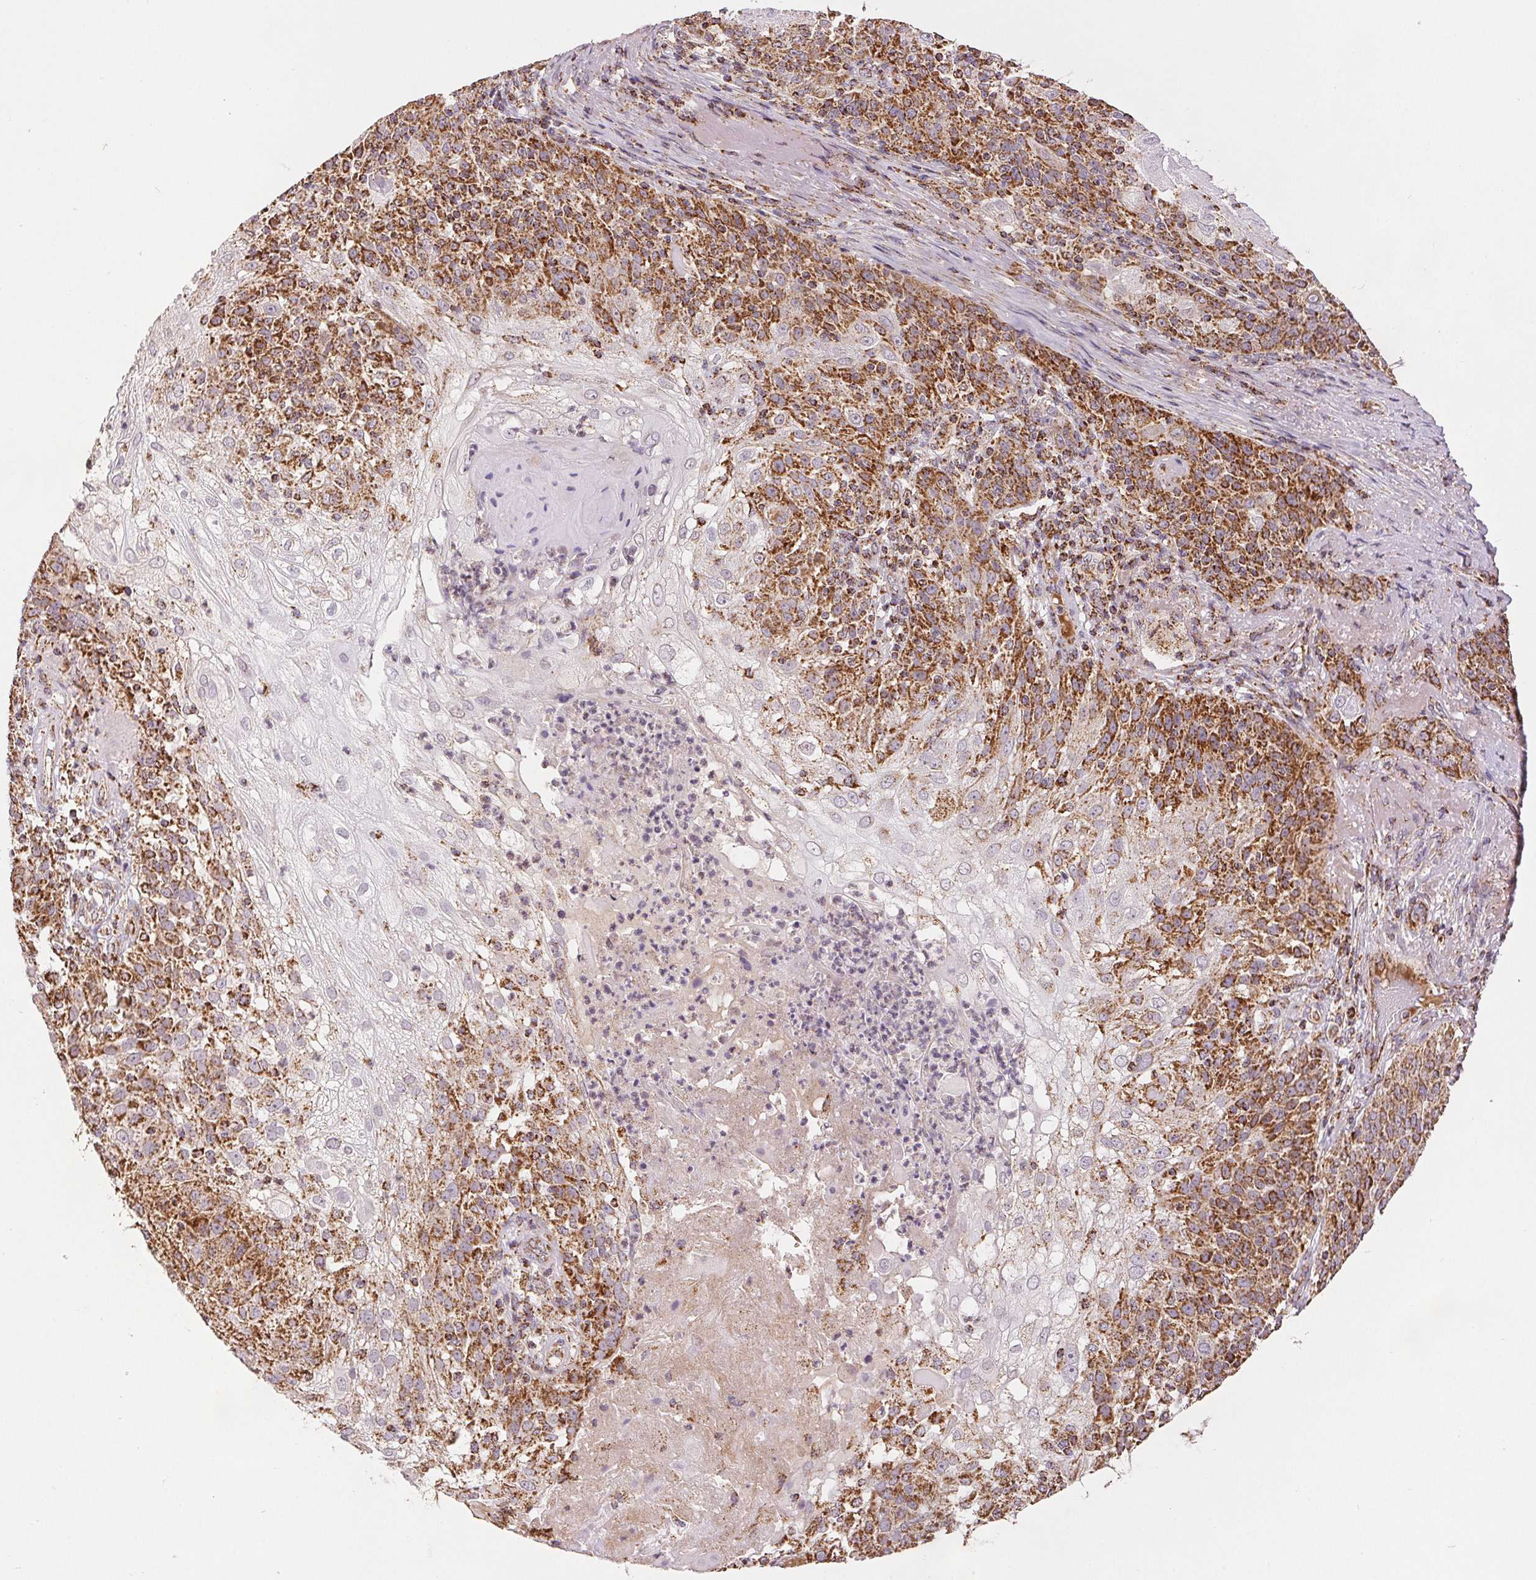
{"staining": {"intensity": "strong", "quantity": "25%-75%", "location": "cytoplasmic/membranous"}, "tissue": "skin cancer", "cell_type": "Tumor cells", "image_type": "cancer", "snomed": [{"axis": "morphology", "description": "Normal tissue, NOS"}, {"axis": "morphology", "description": "Squamous cell carcinoma, NOS"}, {"axis": "topography", "description": "Skin"}], "caption": "A photomicrograph of skin cancer (squamous cell carcinoma) stained for a protein shows strong cytoplasmic/membranous brown staining in tumor cells.", "gene": "SDHB", "patient": {"sex": "female", "age": 83}}